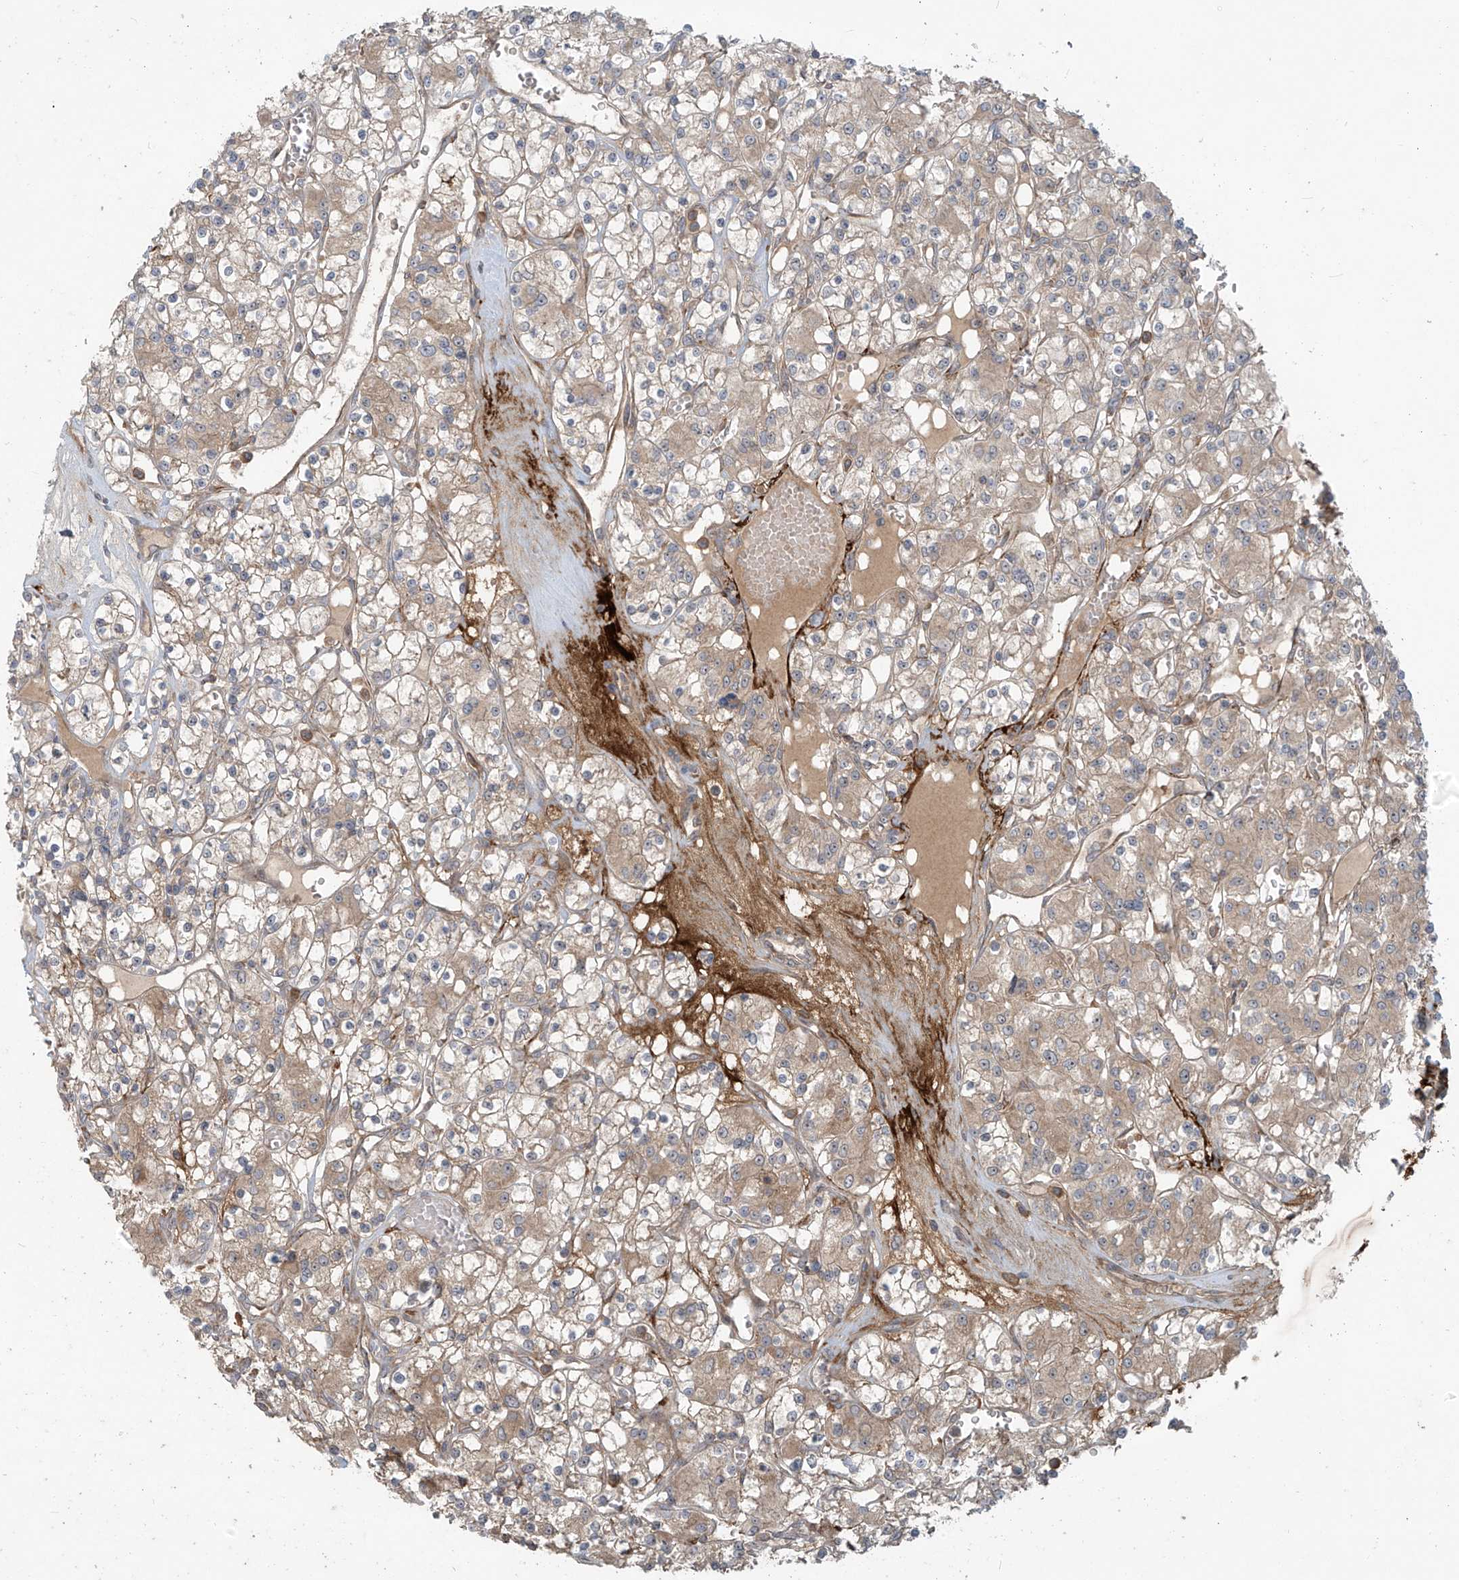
{"staining": {"intensity": "weak", "quantity": ">75%", "location": "cytoplasmic/membranous"}, "tissue": "renal cancer", "cell_type": "Tumor cells", "image_type": "cancer", "snomed": [{"axis": "morphology", "description": "Adenocarcinoma, NOS"}, {"axis": "topography", "description": "Kidney"}], "caption": "Approximately >75% of tumor cells in human renal adenocarcinoma reveal weak cytoplasmic/membranous protein expression as visualized by brown immunohistochemical staining.", "gene": "KATNIP", "patient": {"sex": "female", "age": 59}}